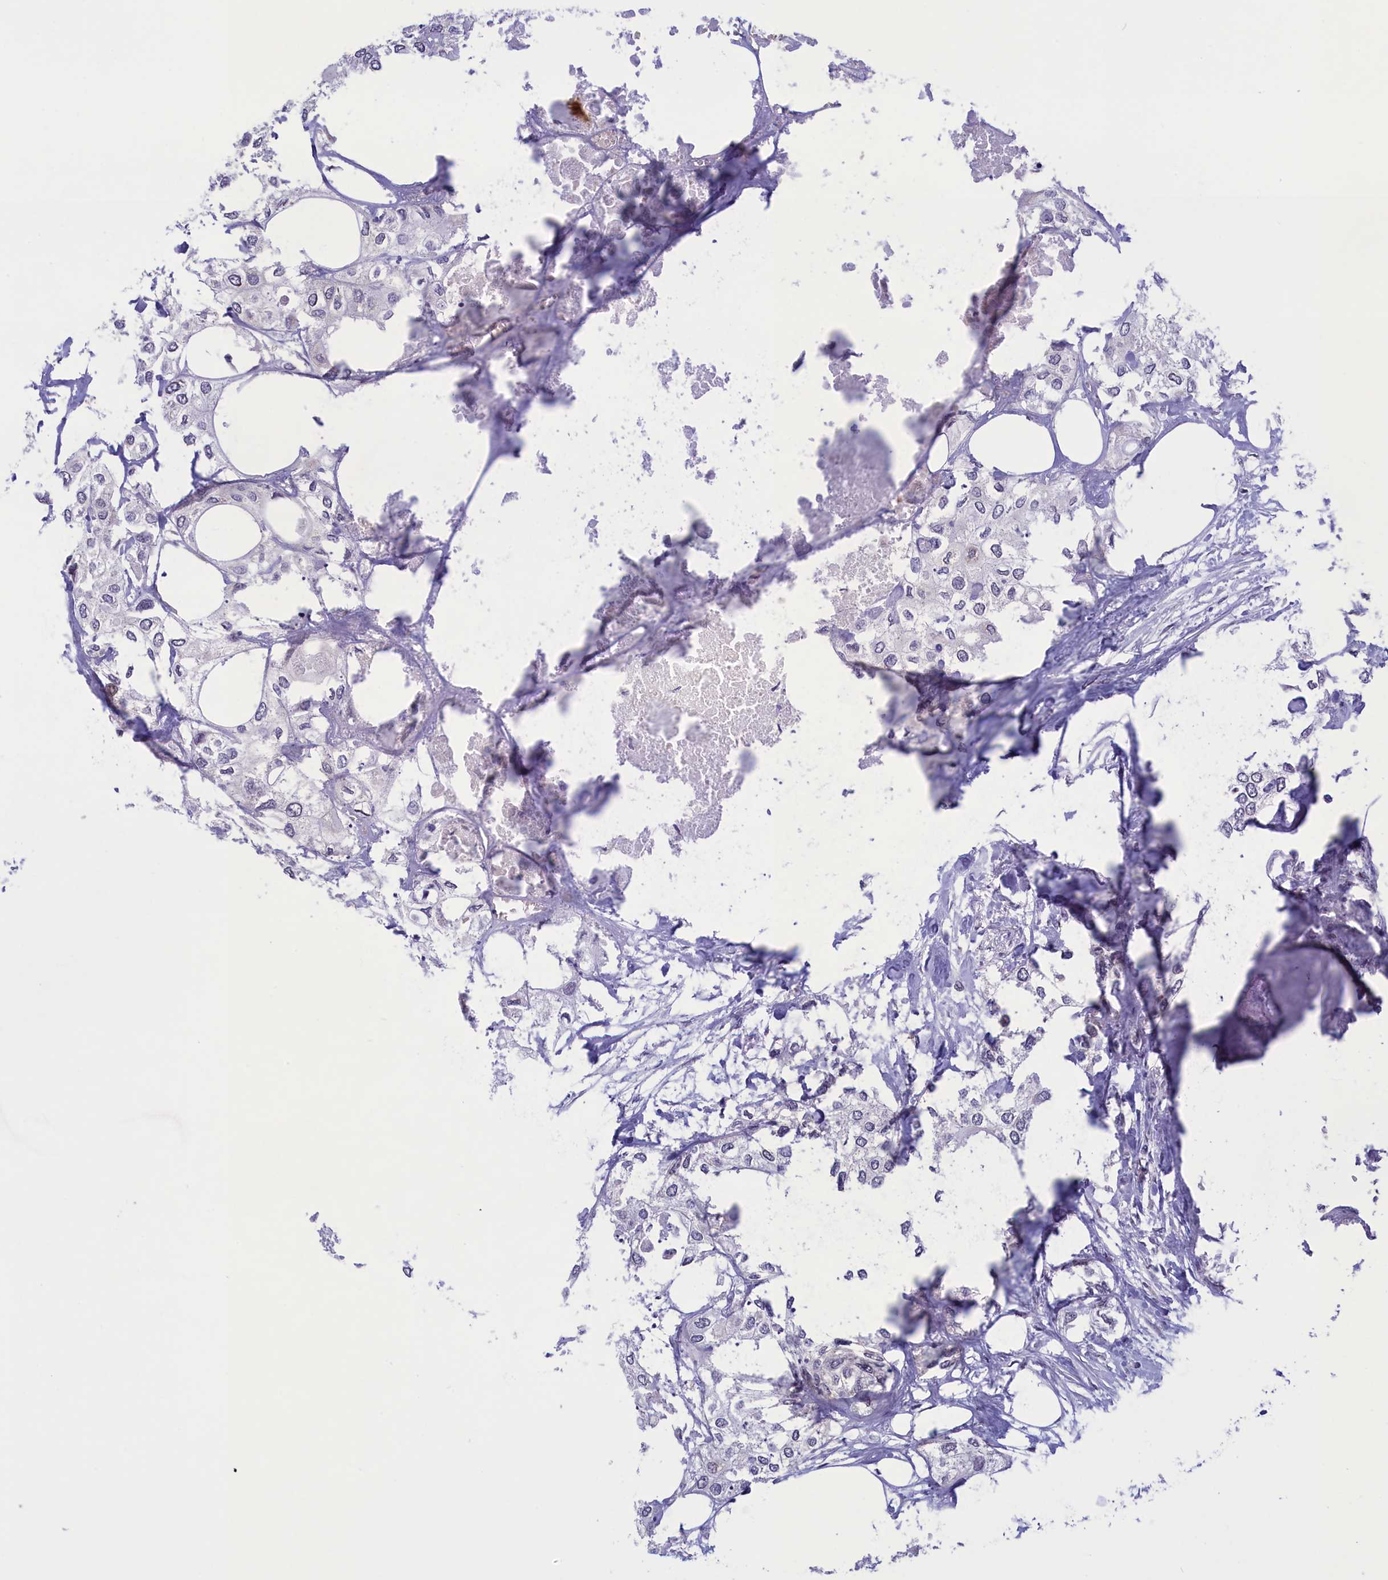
{"staining": {"intensity": "negative", "quantity": "none", "location": "none"}, "tissue": "urothelial cancer", "cell_type": "Tumor cells", "image_type": "cancer", "snomed": [{"axis": "morphology", "description": "Urothelial carcinoma, High grade"}, {"axis": "topography", "description": "Urinary bladder"}], "caption": "The micrograph displays no significant expression in tumor cells of urothelial carcinoma (high-grade).", "gene": "CORO2A", "patient": {"sex": "male", "age": 64}}